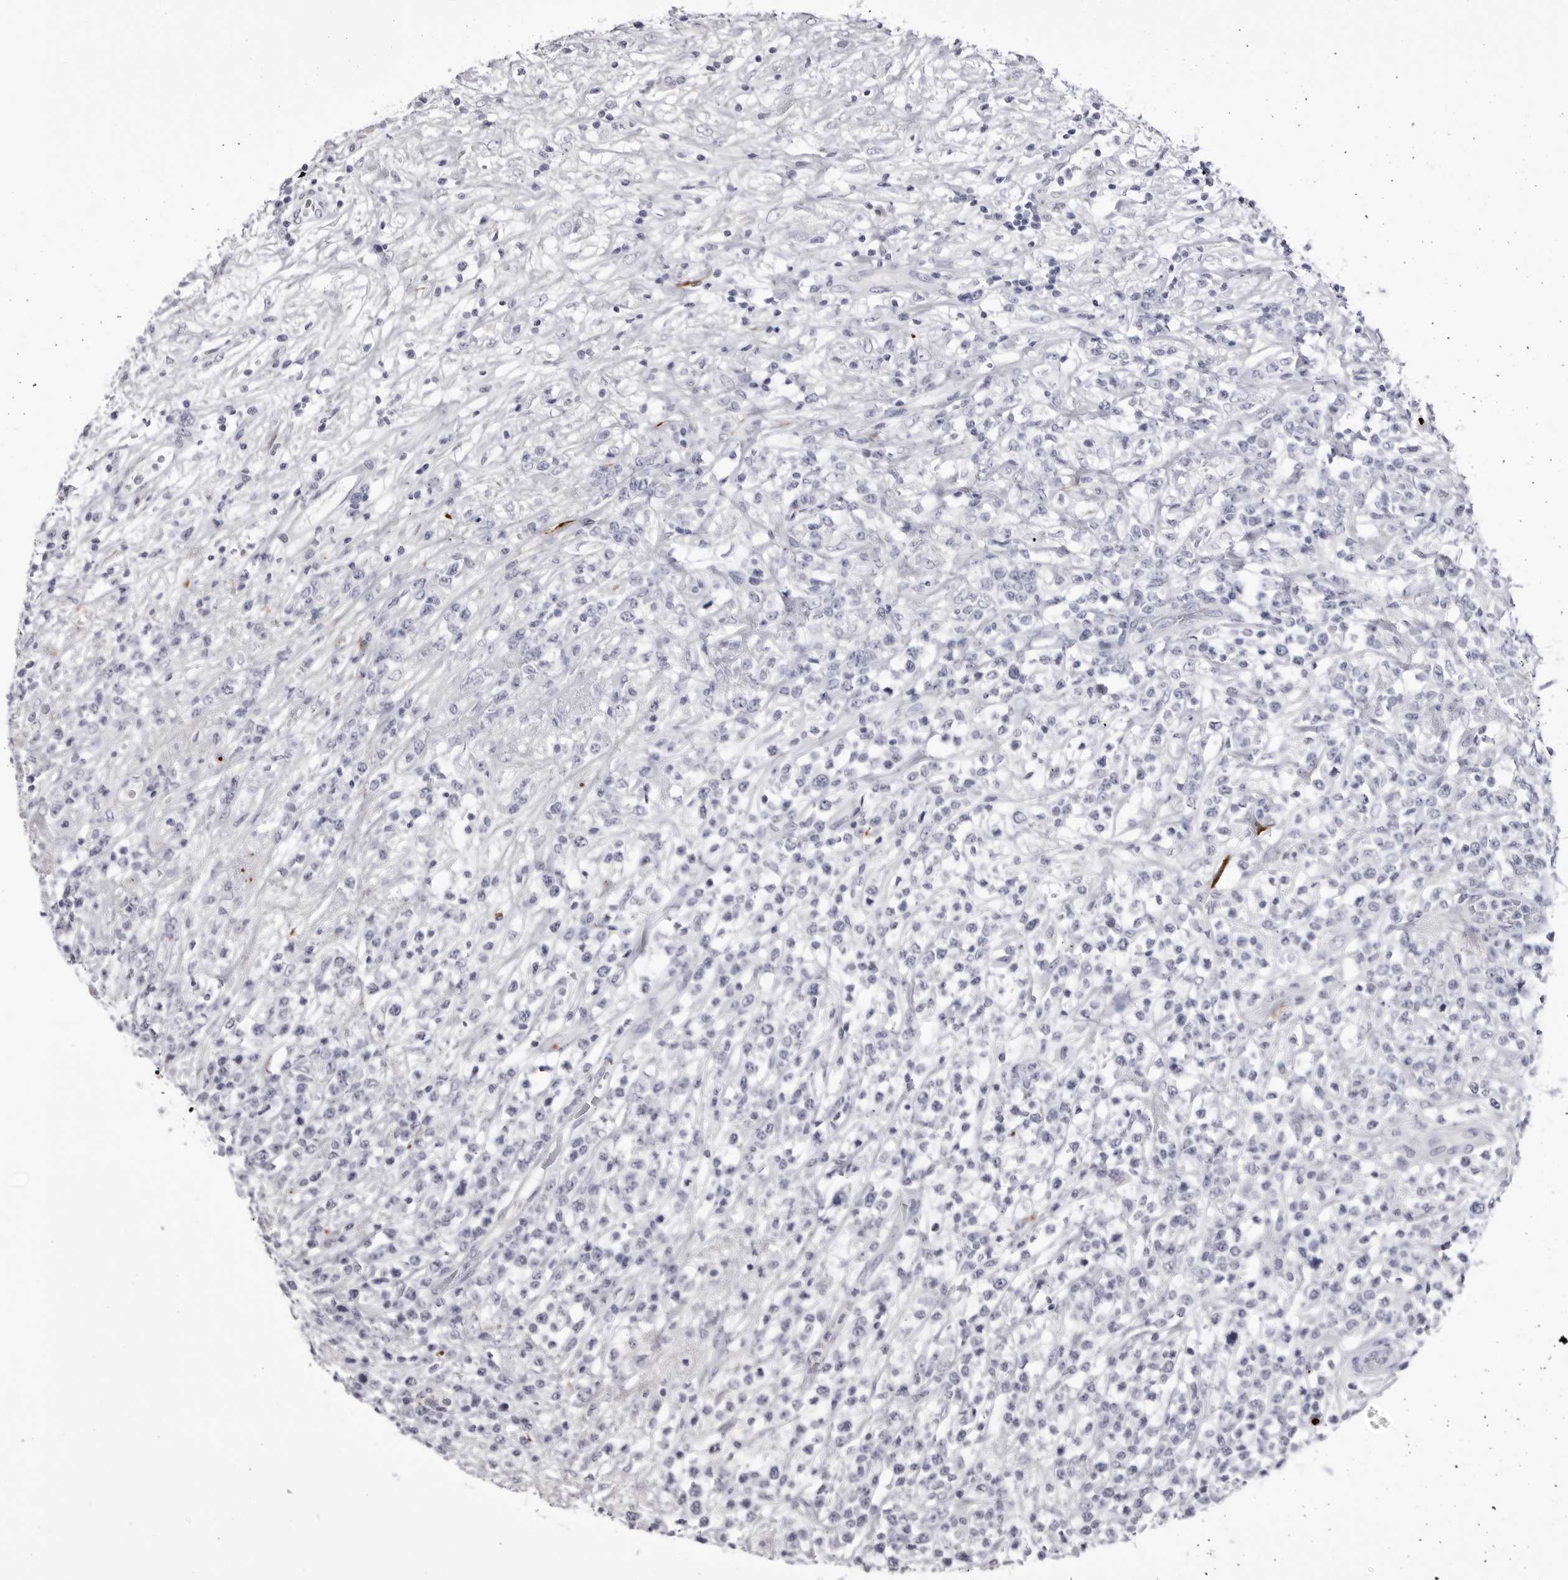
{"staining": {"intensity": "negative", "quantity": "none", "location": "none"}, "tissue": "lymphoma", "cell_type": "Tumor cells", "image_type": "cancer", "snomed": [{"axis": "morphology", "description": "Malignant lymphoma, non-Hodgkin's type, High grade"}, {"axis": "topography", "description": "Colon"}], "caption": "Malignant lymphoma, non-Hodgkin's type (high-grade) was stained to show a protein in brown. There is no significant staining in tumor cells. (DAB (3,3'-diaminobenzidine) immunohistochemistry, high magnification).", "gene": "COL26A1", "patient": {"sex": "female", "age": 53}}